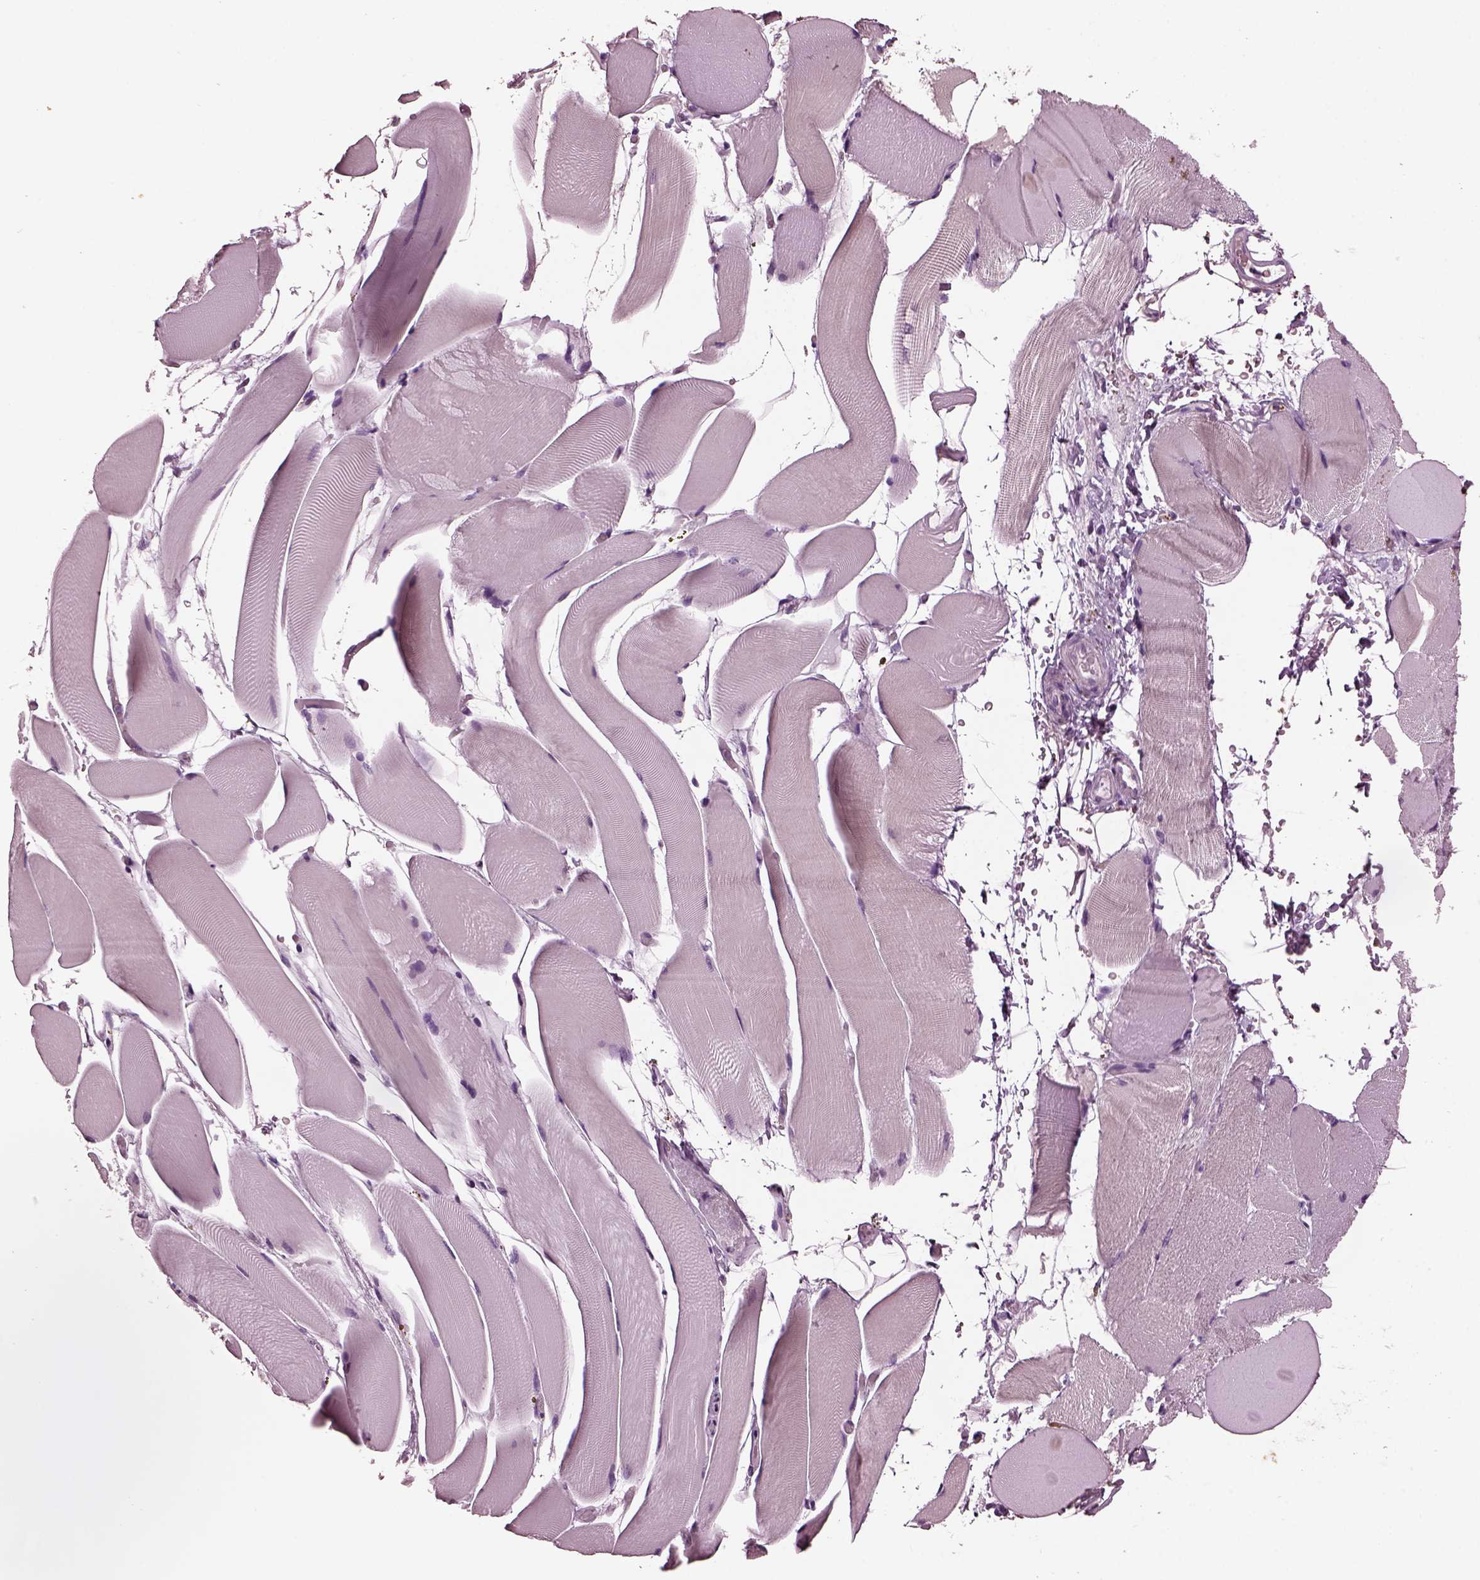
{"staining": {"intensity": "negative", "quantity": "none", "location": "none"}, "tissue": "skeletal muscle", "cell_type": "Myocytes", "image_type": "normal", "snomed": [{"axis": "morphology", "description": "Normal tissue, NOS"}, {"axis": "topography", "description": "Skeletal muscle"}], "caption": "Protein analysis of unremarkable skeletal muscle reveals no significant positivity in myocytes. (DAB immunohistochemistry, high magnification).", "gene": "GDF11", "patient": {"sex": "female", "age": 37}}